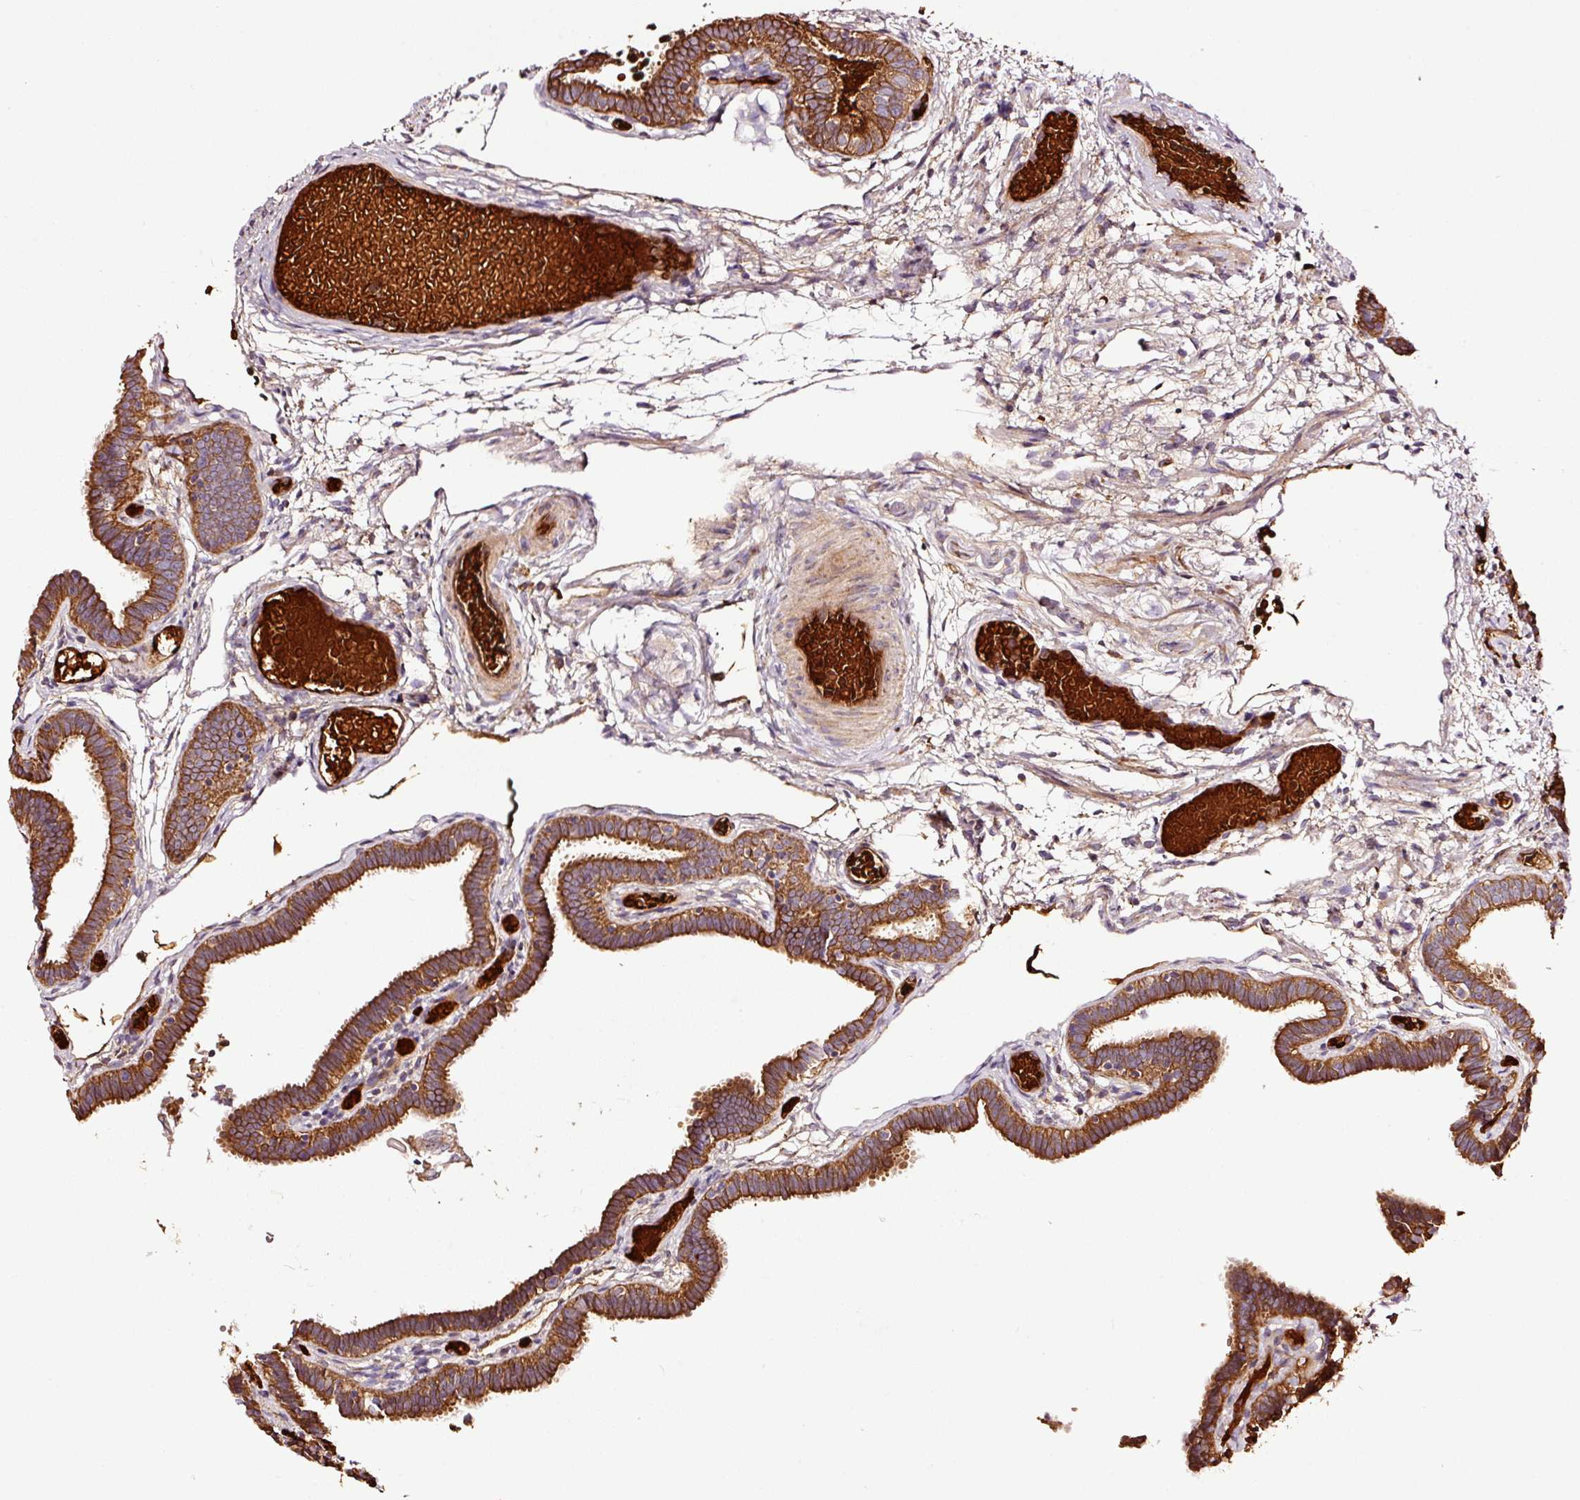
{"staining": {"intensity": "strong", "quantity": ">75%", "location": "cytoplasmic/membranous"}, "tissue": "fallopian tube", "cell_type": "Glandular cells", "image_type": "normal", "snomed": [{"axis": "morphology", "description": "Normal tissue, NOS"}, {"axis": "topography", "description": "Fallopian tube"}], "caption": "Immunohistochemical staining of normal human fallopian tube exhibits high levels of strong cytoplasmic/membranous staining in approximately >75% of glandular cells.", "gene": "PGLYRP2", "patient": {"sex": "female", "age": 37}}